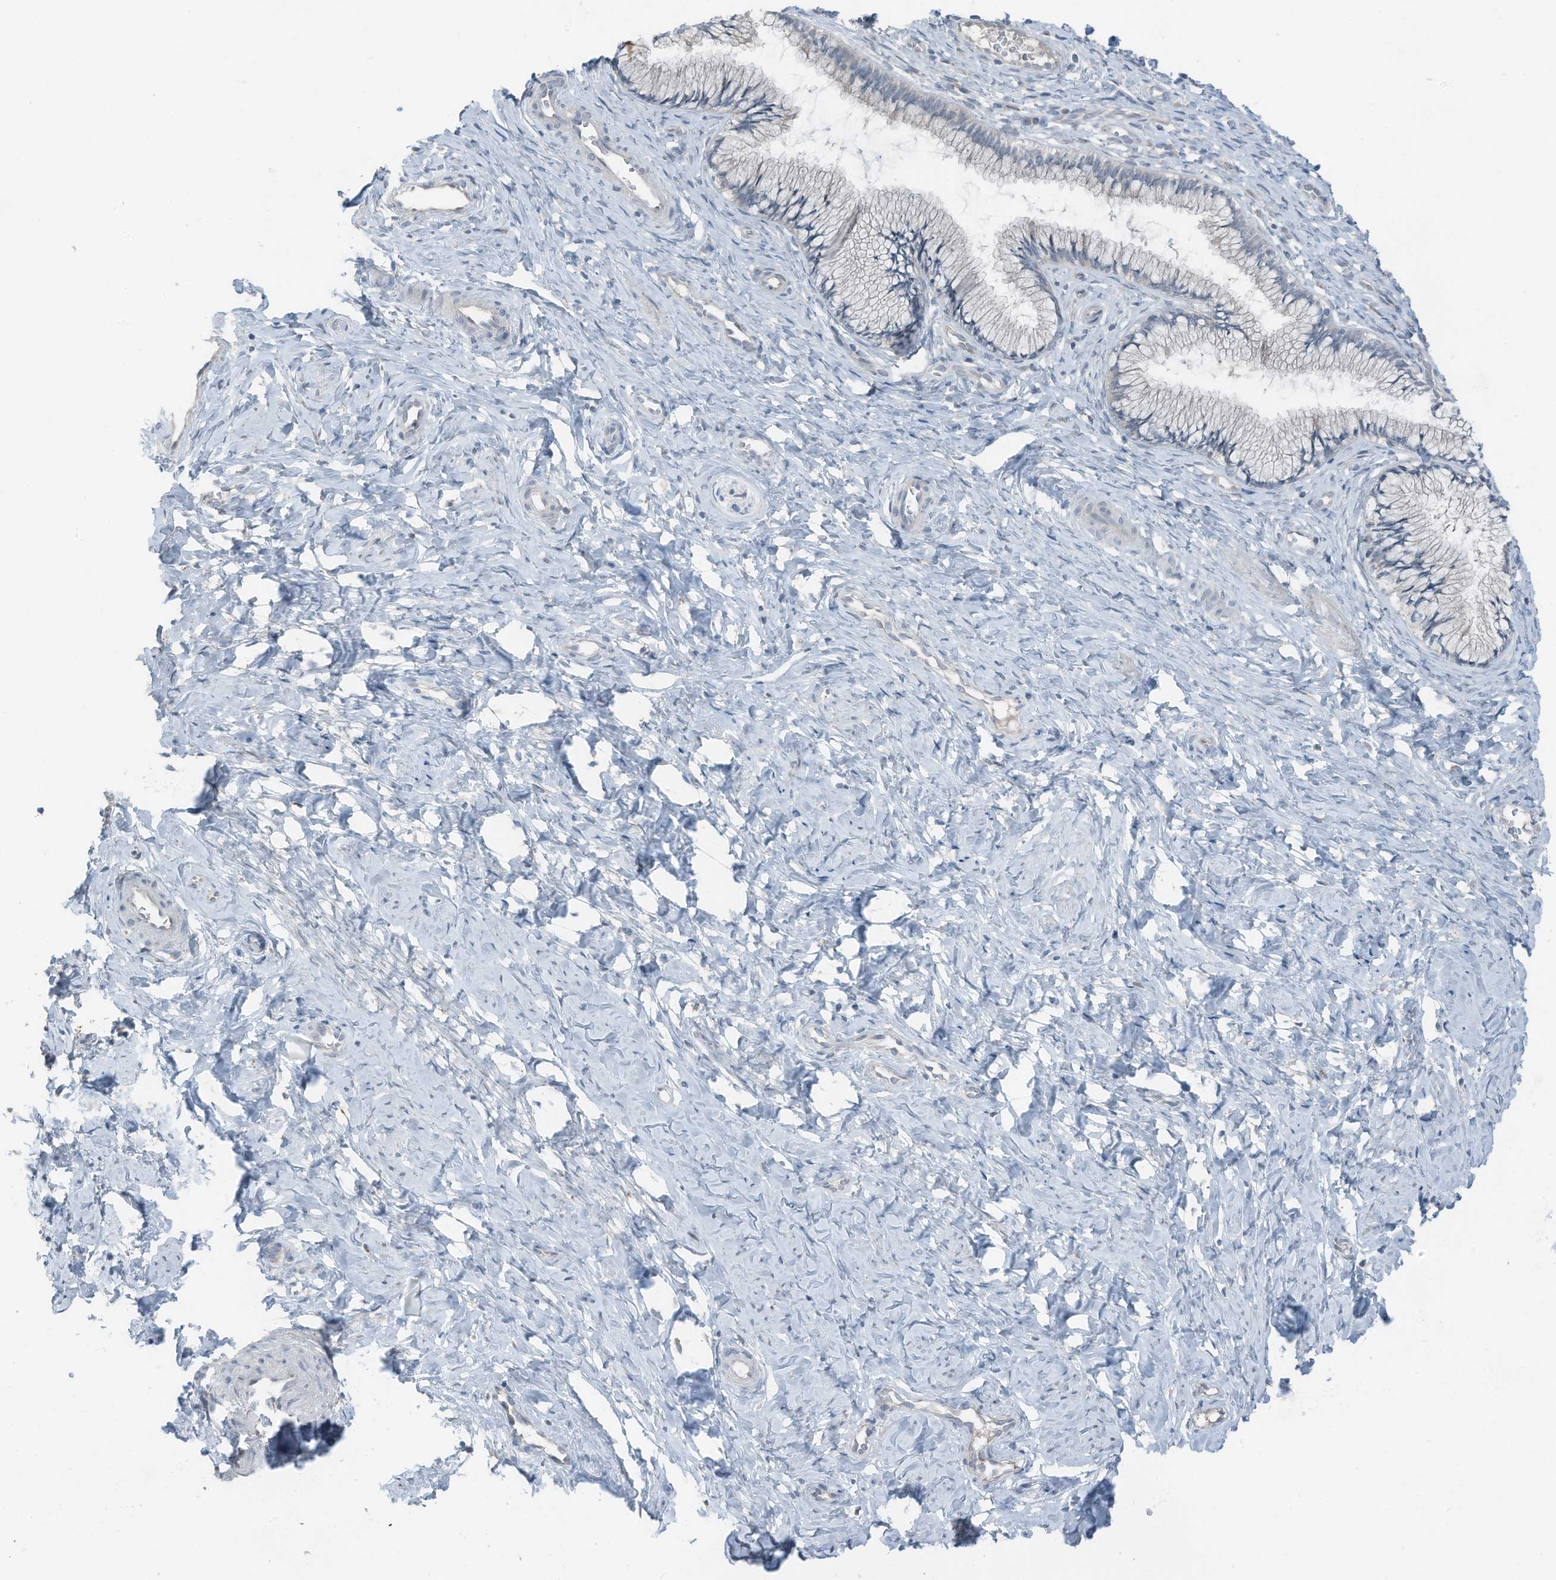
{"staining": {"intensity": "negative", "quantity": "none", "location": "none"}, "tissue": "cervix", "cell_type": "Glandular cells", "image_type": "normal", "snomed": [{"axis": "morphology", "description": "Normal tissue, NOS"}, {"axis": "topography", "description": "Cervix"}], "caption": "This is a photomicrograph of immunohistochemistry staining of unremarkable cervix, which shows no expression in glandular cells.", "gene": "ARHGEF33", "patient": {"sex": "female", "age": 27}}